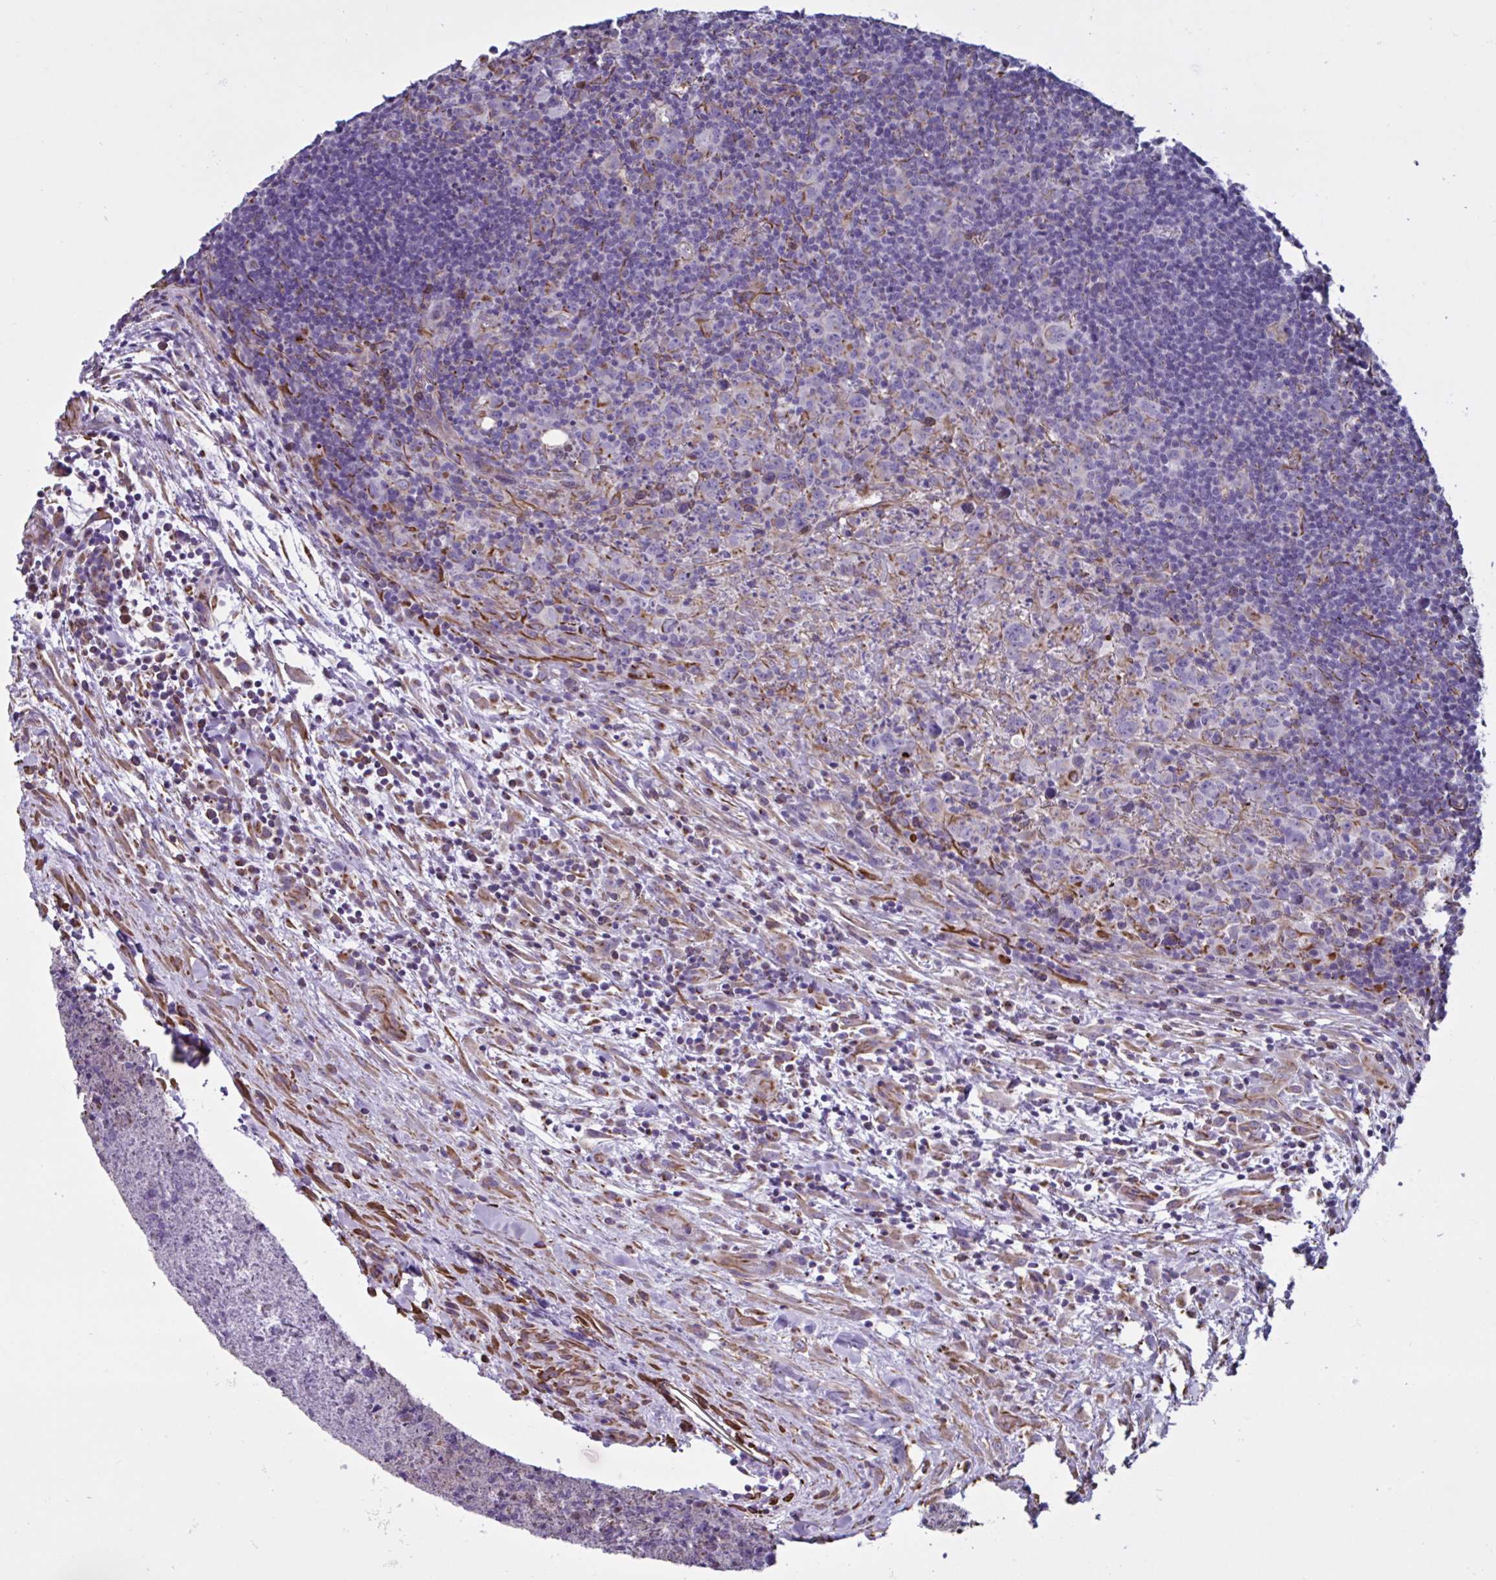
{"staining": {"intensity": "moderate", "quantity": "25%-75%", "location": "cytoplasmic/membranous"}, "tissue": "lymphoma", "cell_type": "Tumor cells", "image_type": "cancer", "snomed": [{"axis": "morphology", "description": "Hodgkin's disease, NOS"}, {"axis": "topography", "description": "Lymph node"}], "caption": "A high-resolution photomicrograph shows IHC staining of lymphoma, which demonstrates moderate cytoplasmic/membranous expression in approximately 25%-75% of tumor cells.", "gene": "TMEM86B", "patient": {"sex": "female", "age": 18}}